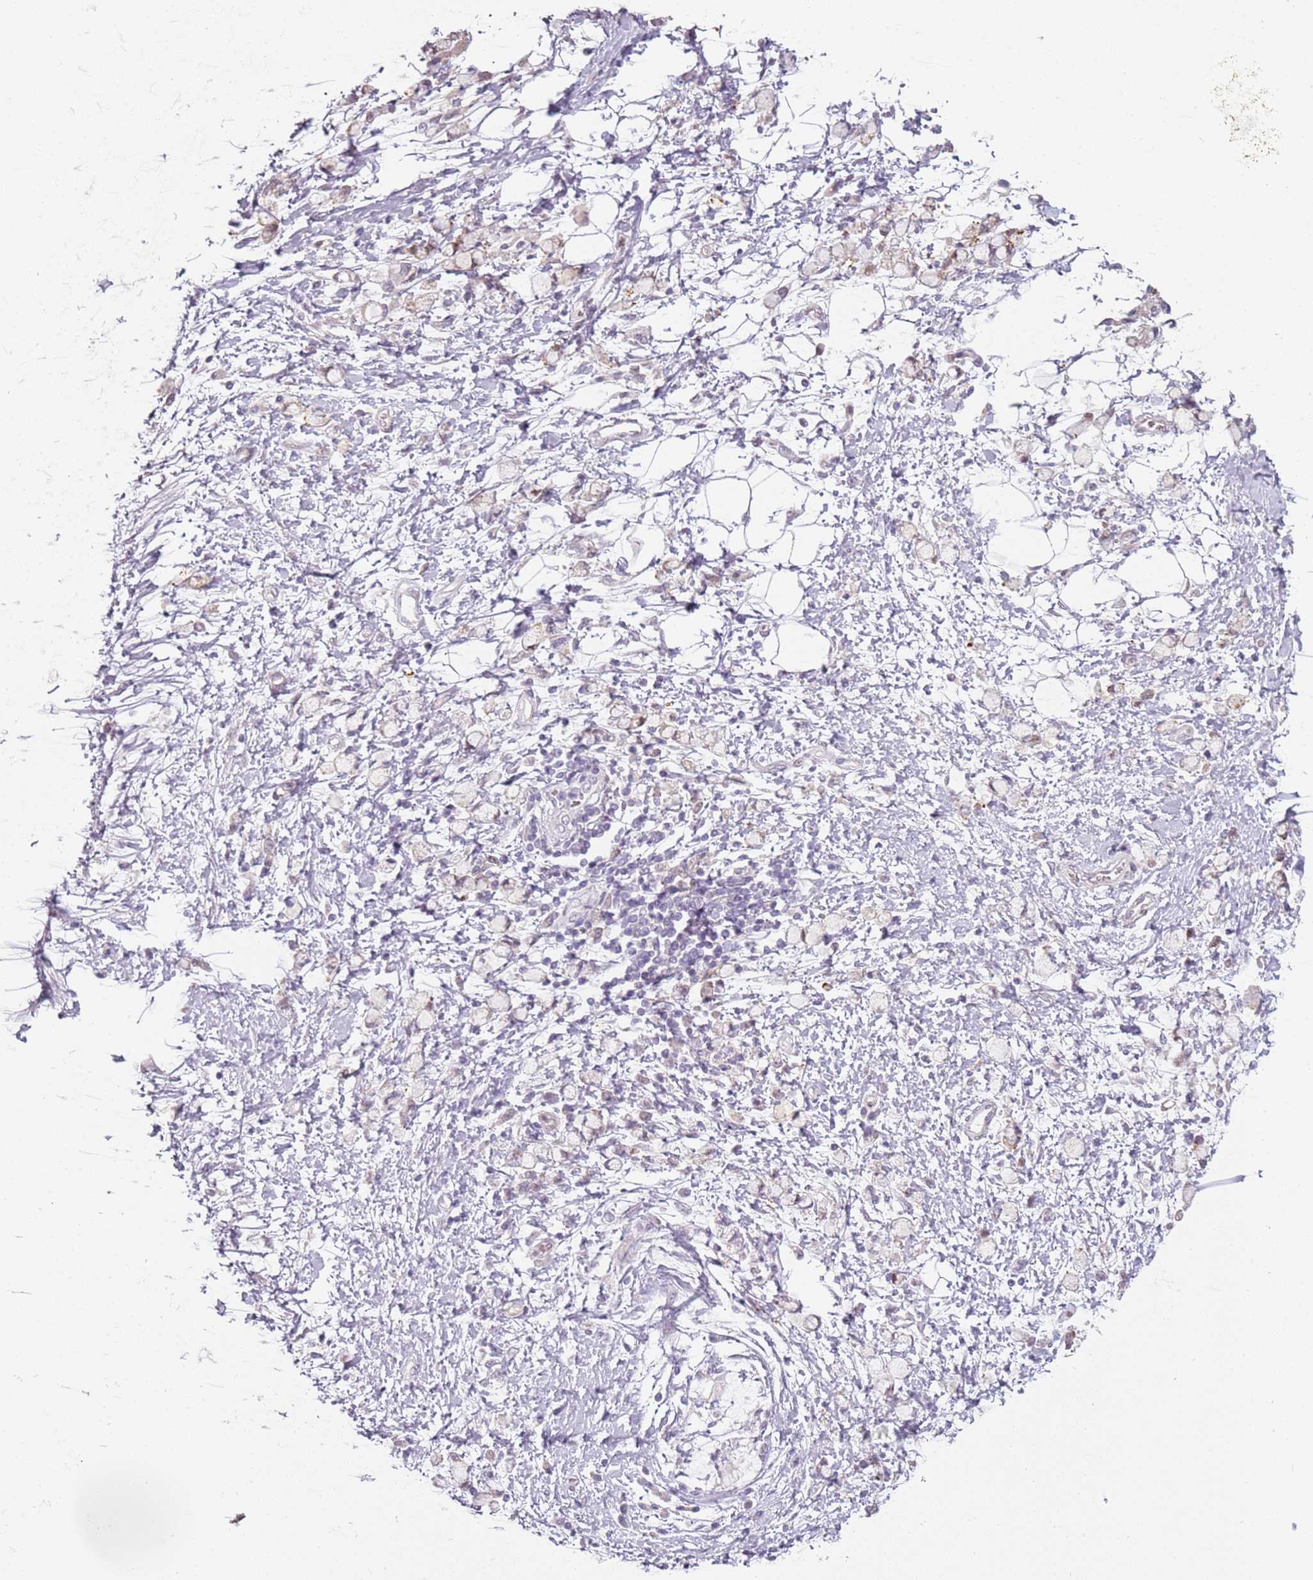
{"staining": {"intensity": "negative", "quantity": "none", "location": "none"}, "tissue": "stomach cancer", "cell_type": "Tumor cells", "image_type": "cancer", "snomed": [{"axis": "morphology", "description": "Adenocarcinoma, NOS"}, {"axis": "topography", "description": "Stomach"}], "caption": "The IHC micrograph has no significant expression in tumor cells of stomach adenocarcinoma tissue.", "gene": "DEFB116", "patient": {"sex": "female", "age": 60}}